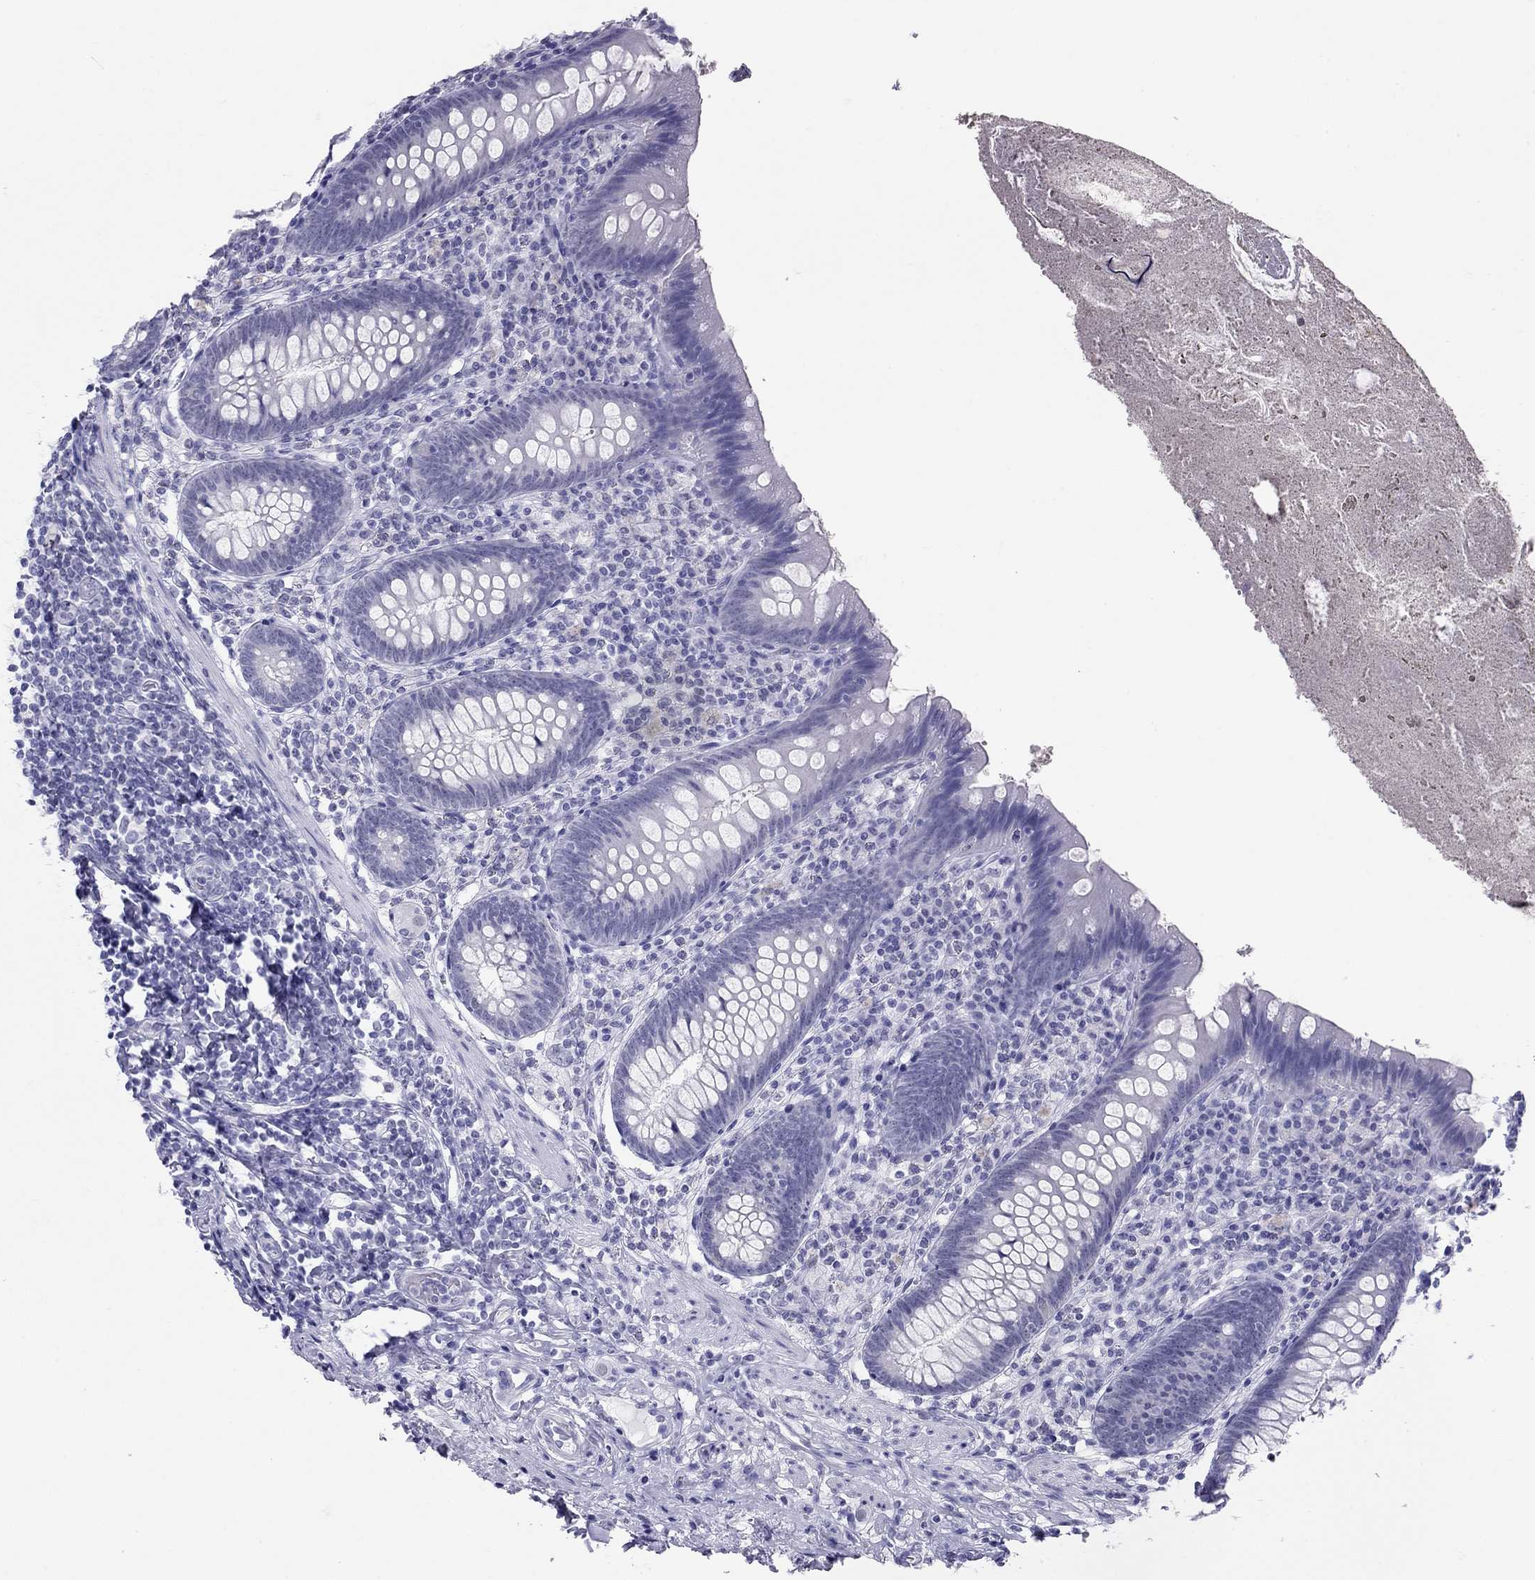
{"staining": {"intensity": "negative", "quantity": "none", "location": "none"}, "tissue": "appendix", "cell_type": "Glandular cells", "image_type": "normal", "snomed": [{"axis": "morphology", "description": "Normal tissue, NOS"}, {"axis": "topography", "description": "Appendix"}], "caption": "This is an immunohistochemistry image of benign appendix. There is no staining in glandular cells.", "gene": "LYAR", "patient": {"sex": "male", "age": 47}}